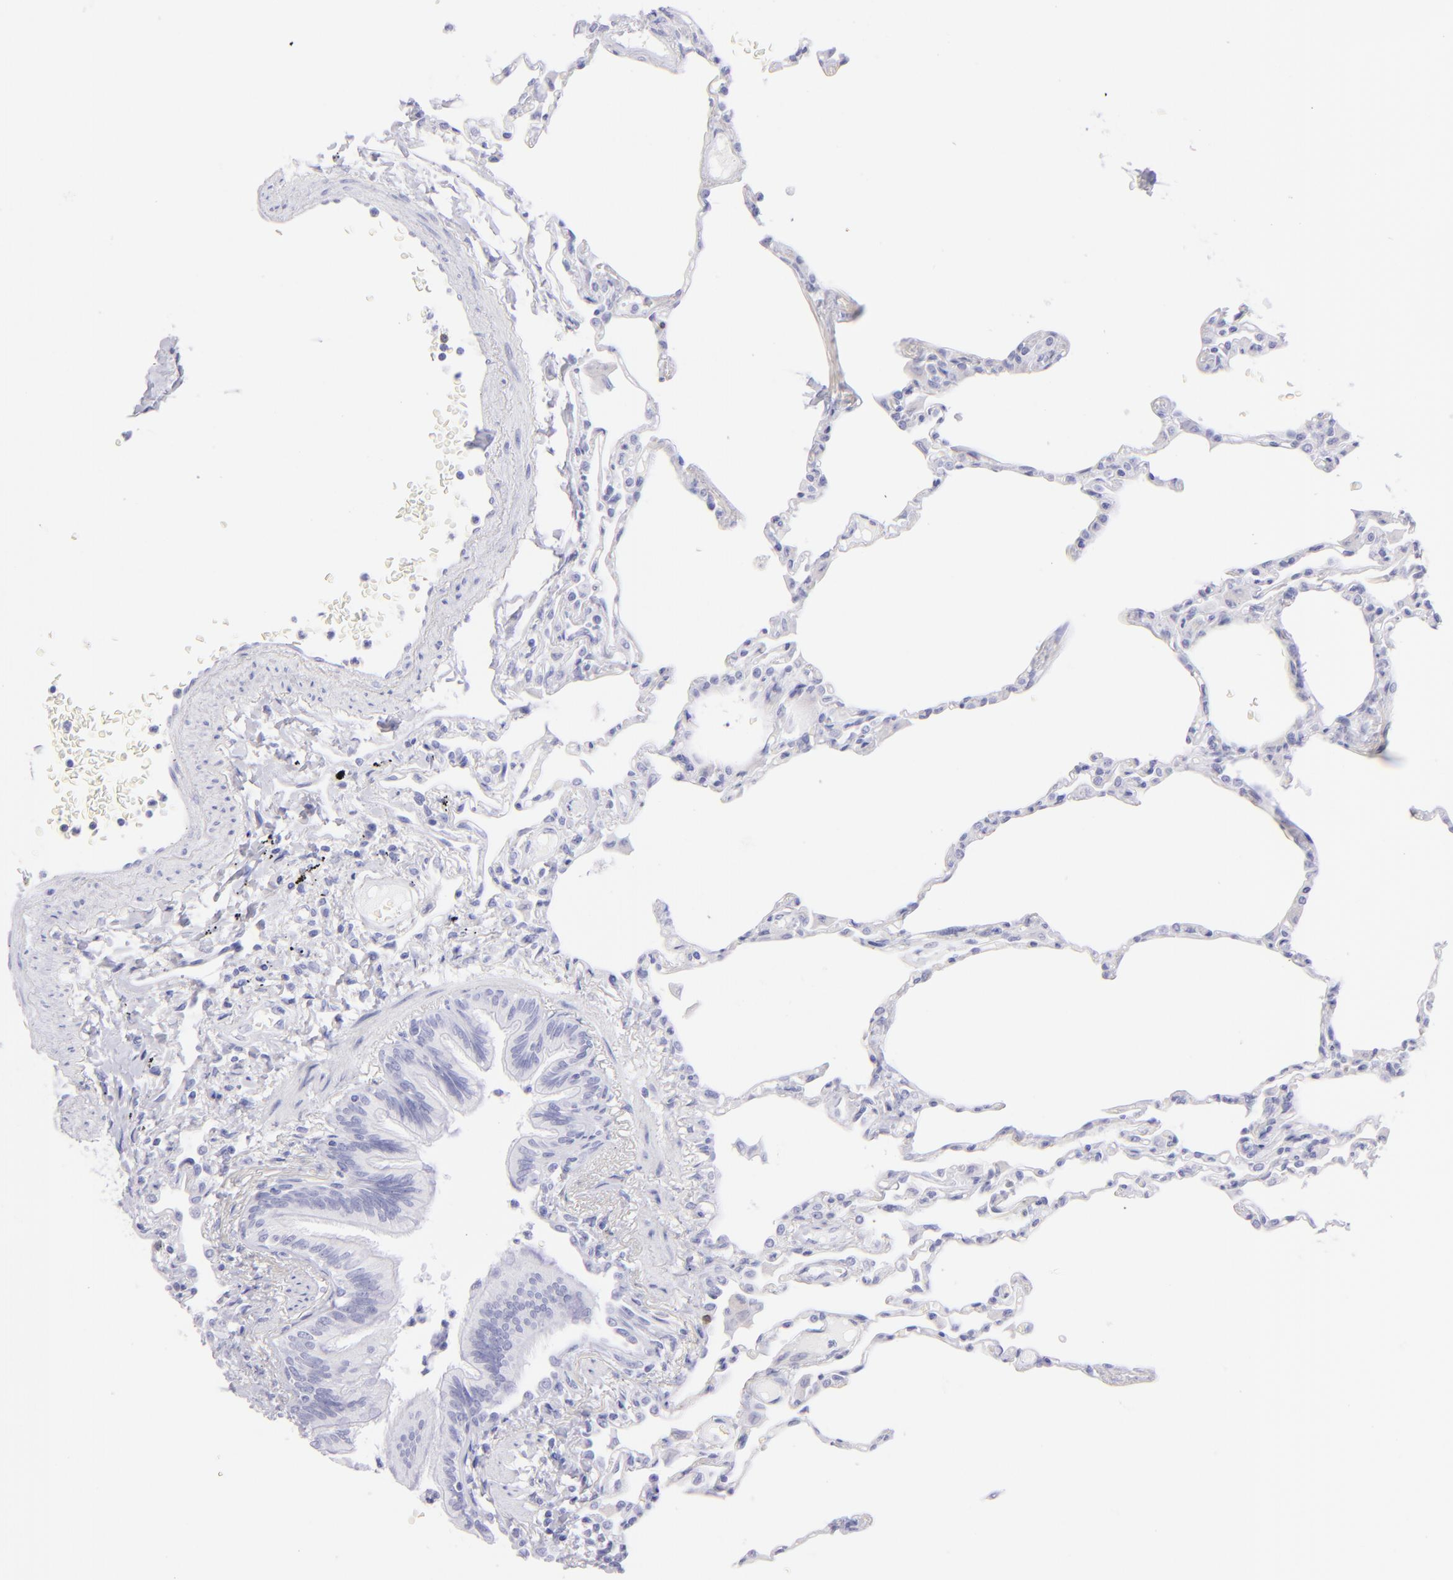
{"staining": {"intensity": "negative", "quantity": "none", "location": "none"}, "tissue": "lung", "cell_type": "Alveolar cells", "image_type": "normal", "snomed": [{"axis": "morphology", "description": "Normal tissue, NOS"}, {"axis": "topography", "description": "Lung"}], "caption": "Immunohistochemistry (IHC) of normal human lung exhibits no staining in alveolar cells.", "gene": "CD72", "patient": {"sex": "female", "age": 49}}